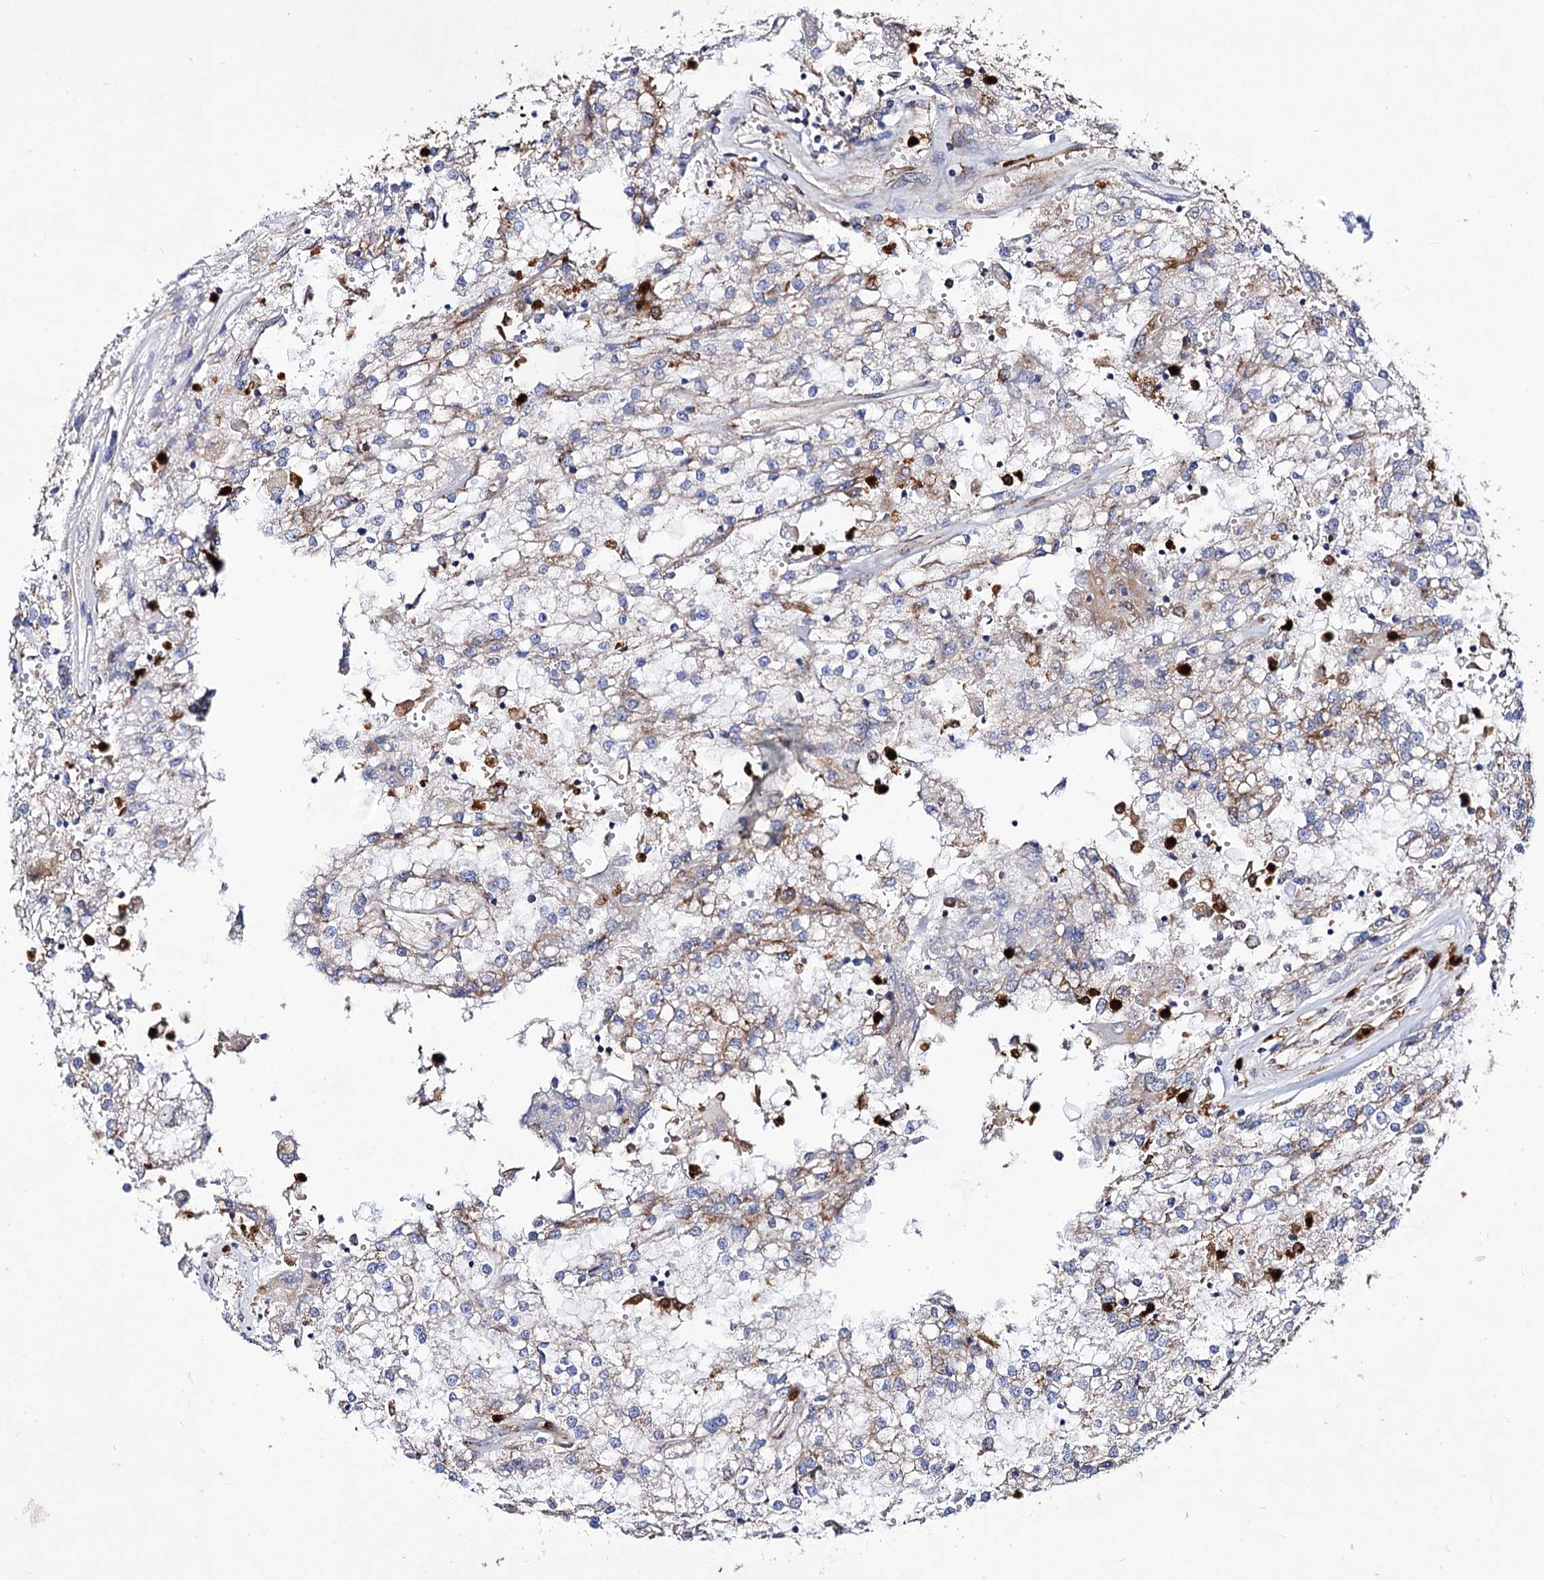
{"staining": {"intensity": "weak", "quantity": "<25%", "location": "cytoplasmic/membranous"}, "tissue": "renal cancer", "cell_type": "Tumor cells", "image_type": "cancer", "snomed": [{"axis": "morphology", "description": "Adenocarcinoma, NOS"}, {"axis": "topography", "description": "Kidney"}], "caption": "IHC of renal cancer reveals no expression in tumor cells.", "gene": "ACAD9", "patient": {"sex": "female", "age": 52}}